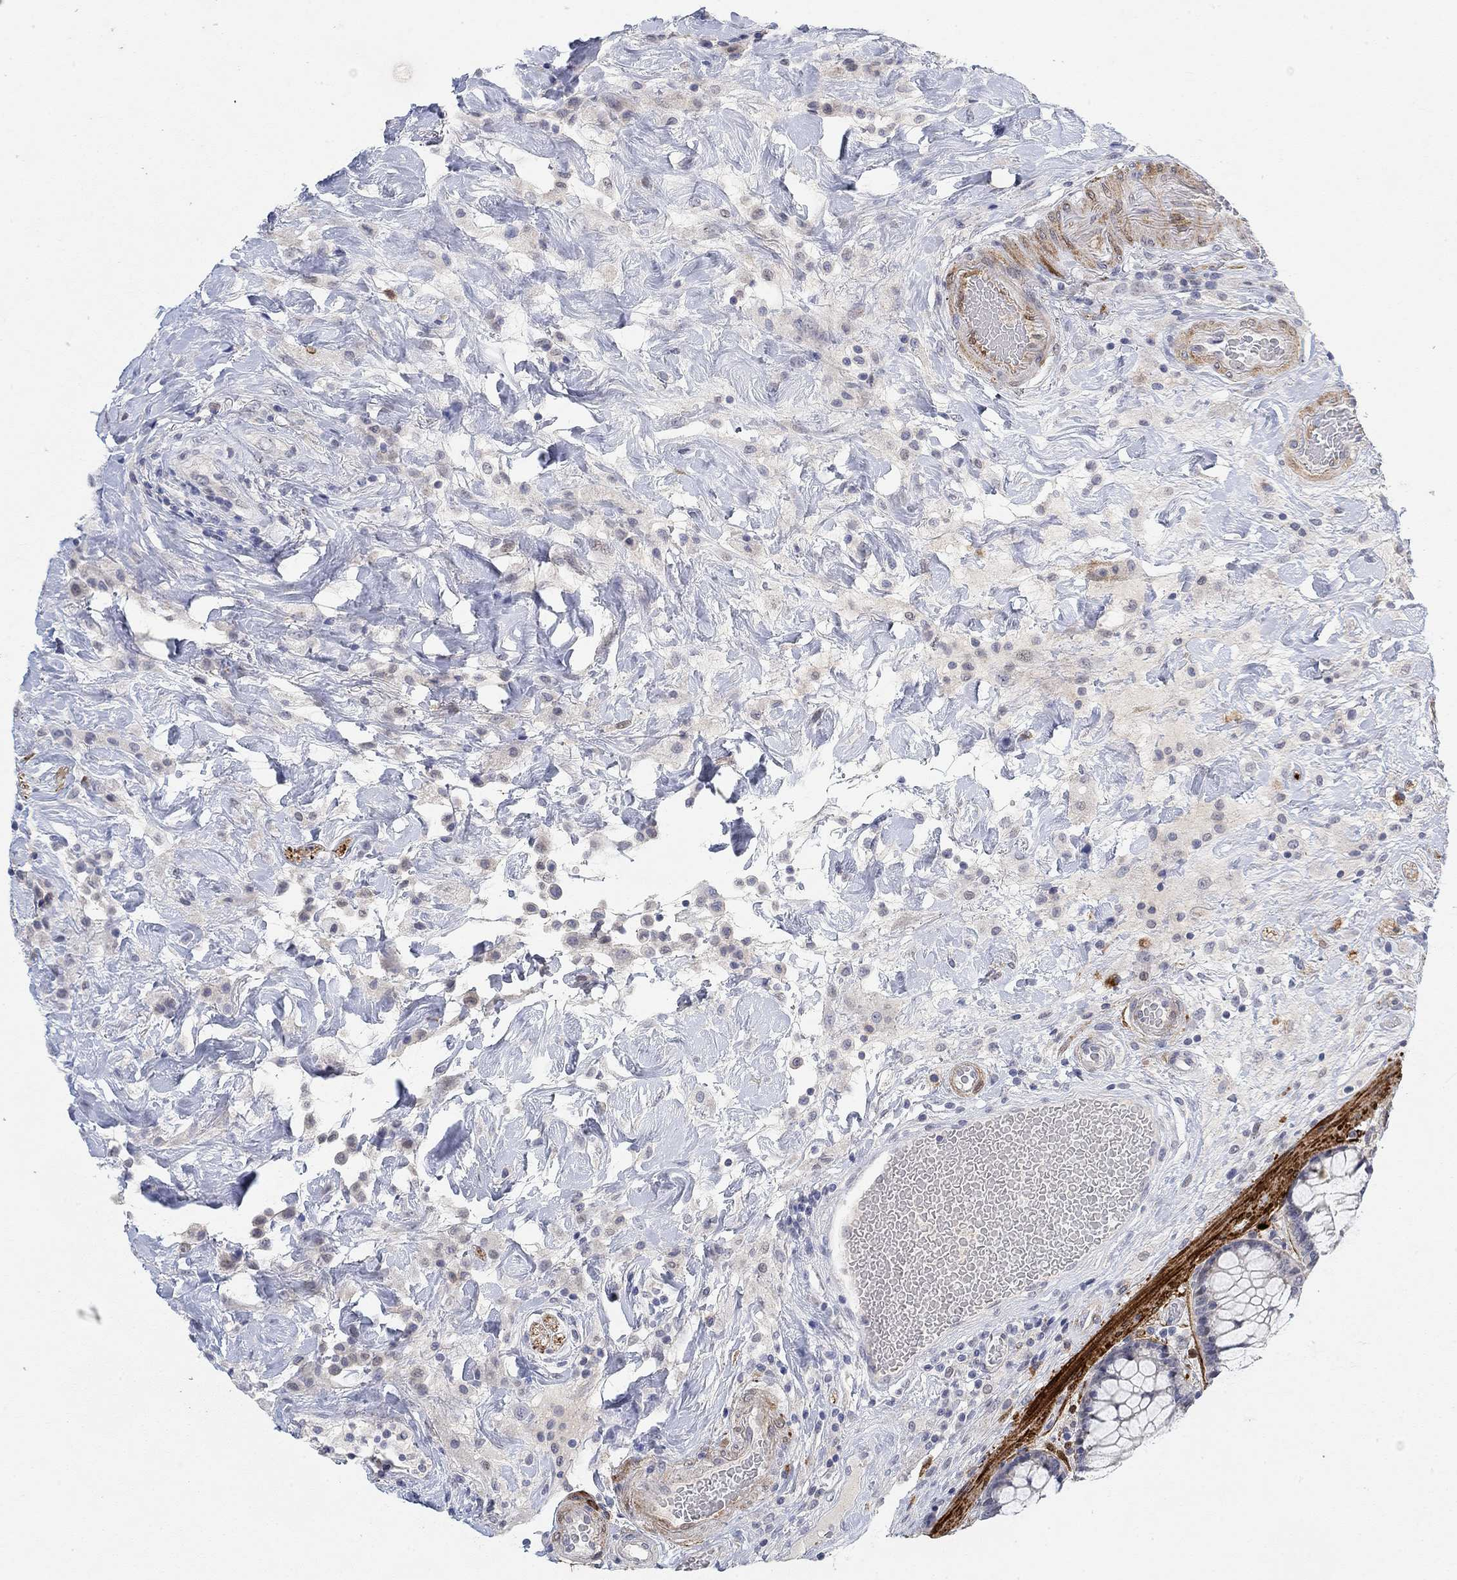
{"staining": {"intensity": "negative", "quantity": "none", "location": "none"}, "tissue": "colorectal cancer", "cell_type": "Tumor cells", "image_type": "cancer", "snomed": [{"axis": "morphology", "description": "Adenocarcinoma, NOS"}, {"axis": "topography", "description": "Colon"}], "caption": "This image is of colorectal cancer (adenocarcinoma) stained with IHC to label a protein in brown with the nuclei are counter-stained blue. There is no positivity in tumor cells.", "gene": "VAT1L", "patient": {"sex": "female", "age": 69}}